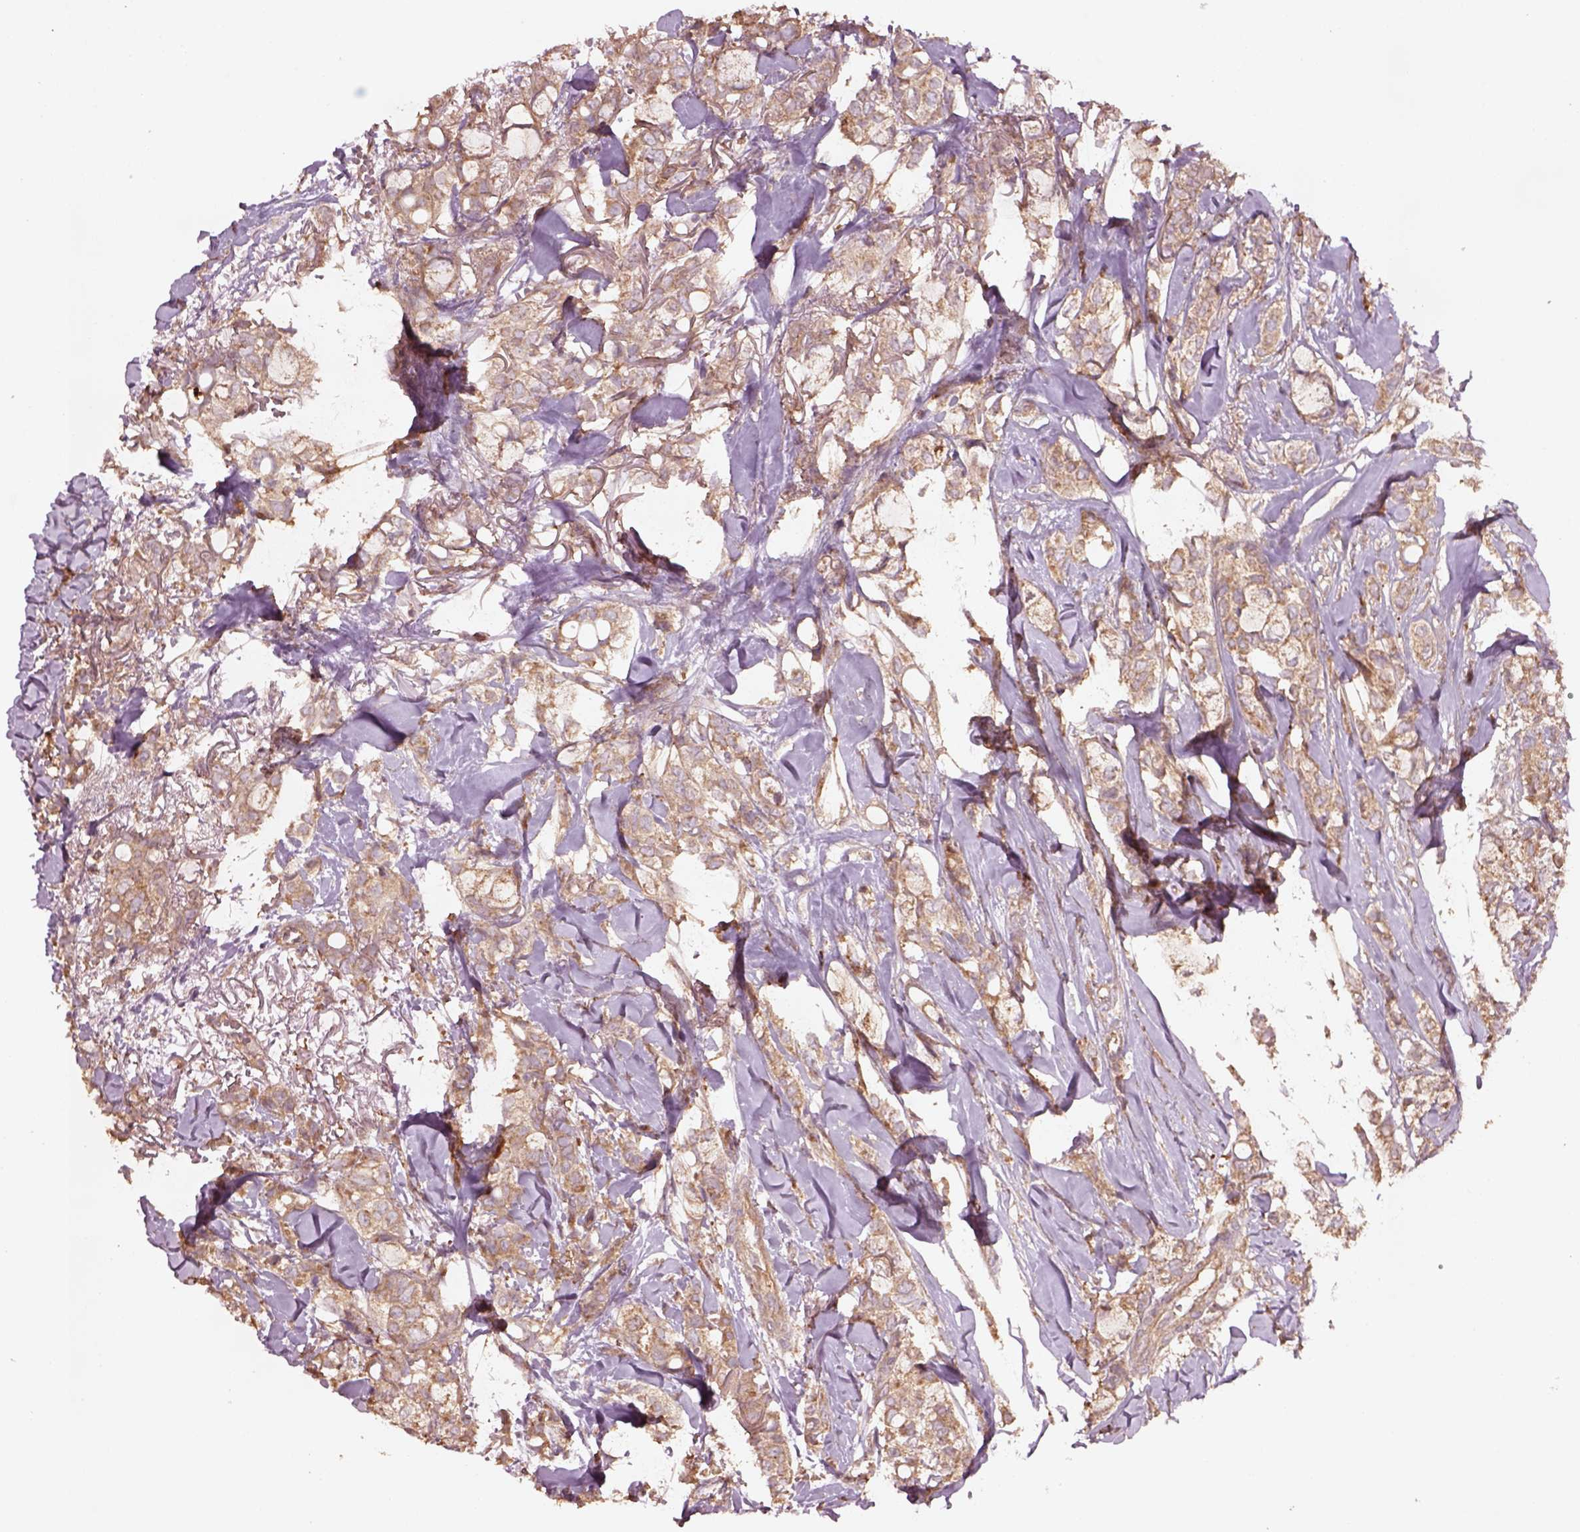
{"staining": {"intensity": "weak", "quantity": ">75%", "location": "cytoplasmic/membranous"}, "tissue": "breast cancer", "cell_type": "Tumor cells", "image_type": "cancer", "snomed": [{"axis": "morphology", "description": "Duct carcinoma"}, {"axis": "topography", "description": "Breast"}], "caption": "Weak cytoplasmic/membranous positivity for a protein is appreciated in approximately >75% of tumor cells of invasive ductal carcinoma (breast) using immunohistochemistry (IHC).", "gene": "TRADD", "patient": {"sex": "female", "age": 85}}